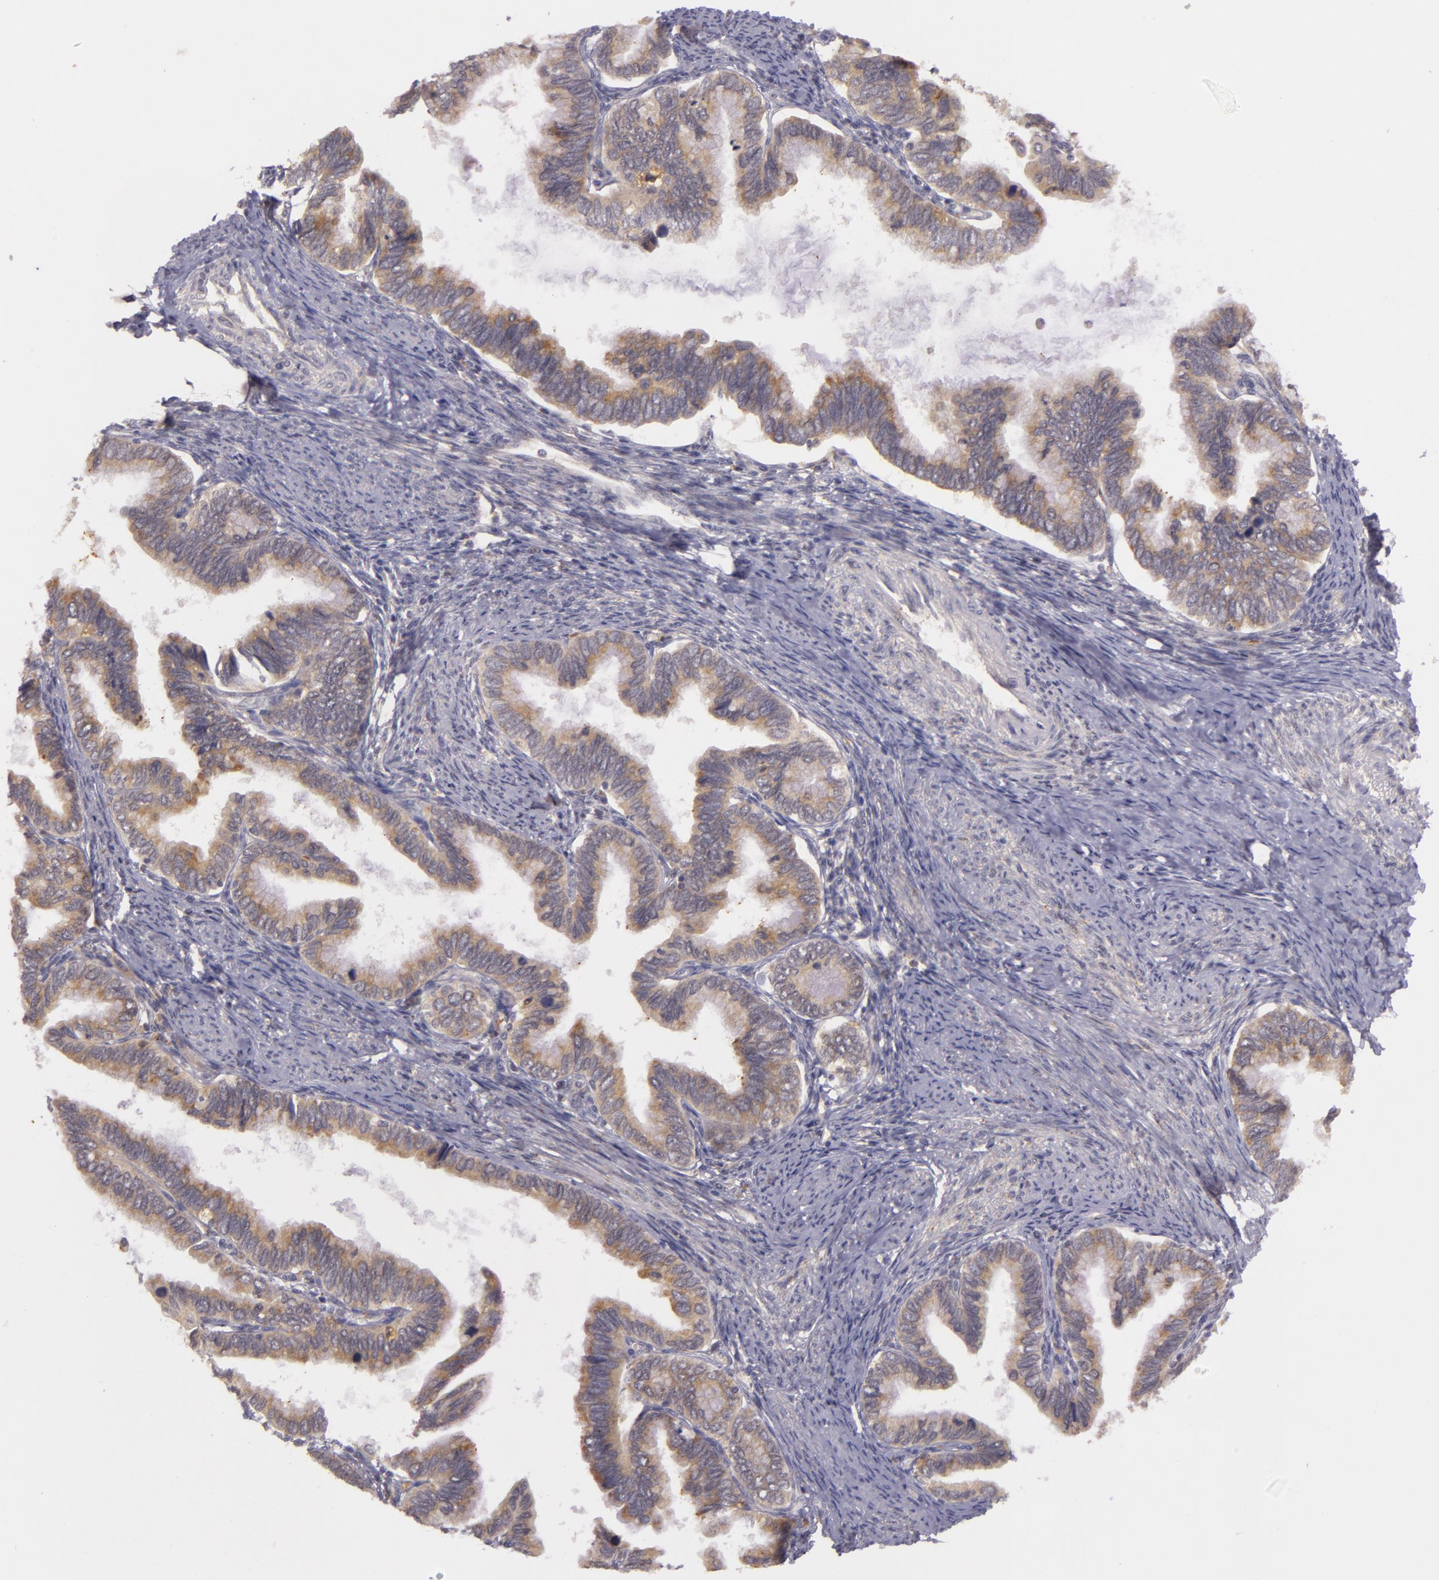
{"staining": {"intensity": "negative", "quantity": "none", "location": "none"}, "tissue": "cervical cancer", "cell_type": "Tumor cells", "image_type": "cancer", "snomed": [{"axis": "morphology", "description": "Adenocarcinoma, NOS"}, {"axis": "topography", "description": "Cervix"}], "caption": "The immunohistochemistry photomicrograph has no significant expression in tumor cells of cervical cancer (adenocarcinoma) tissue. Nuclei are stained in blue.", "gene": "PPP1R3F", "patient": {"sex": "female", "age": 49}}